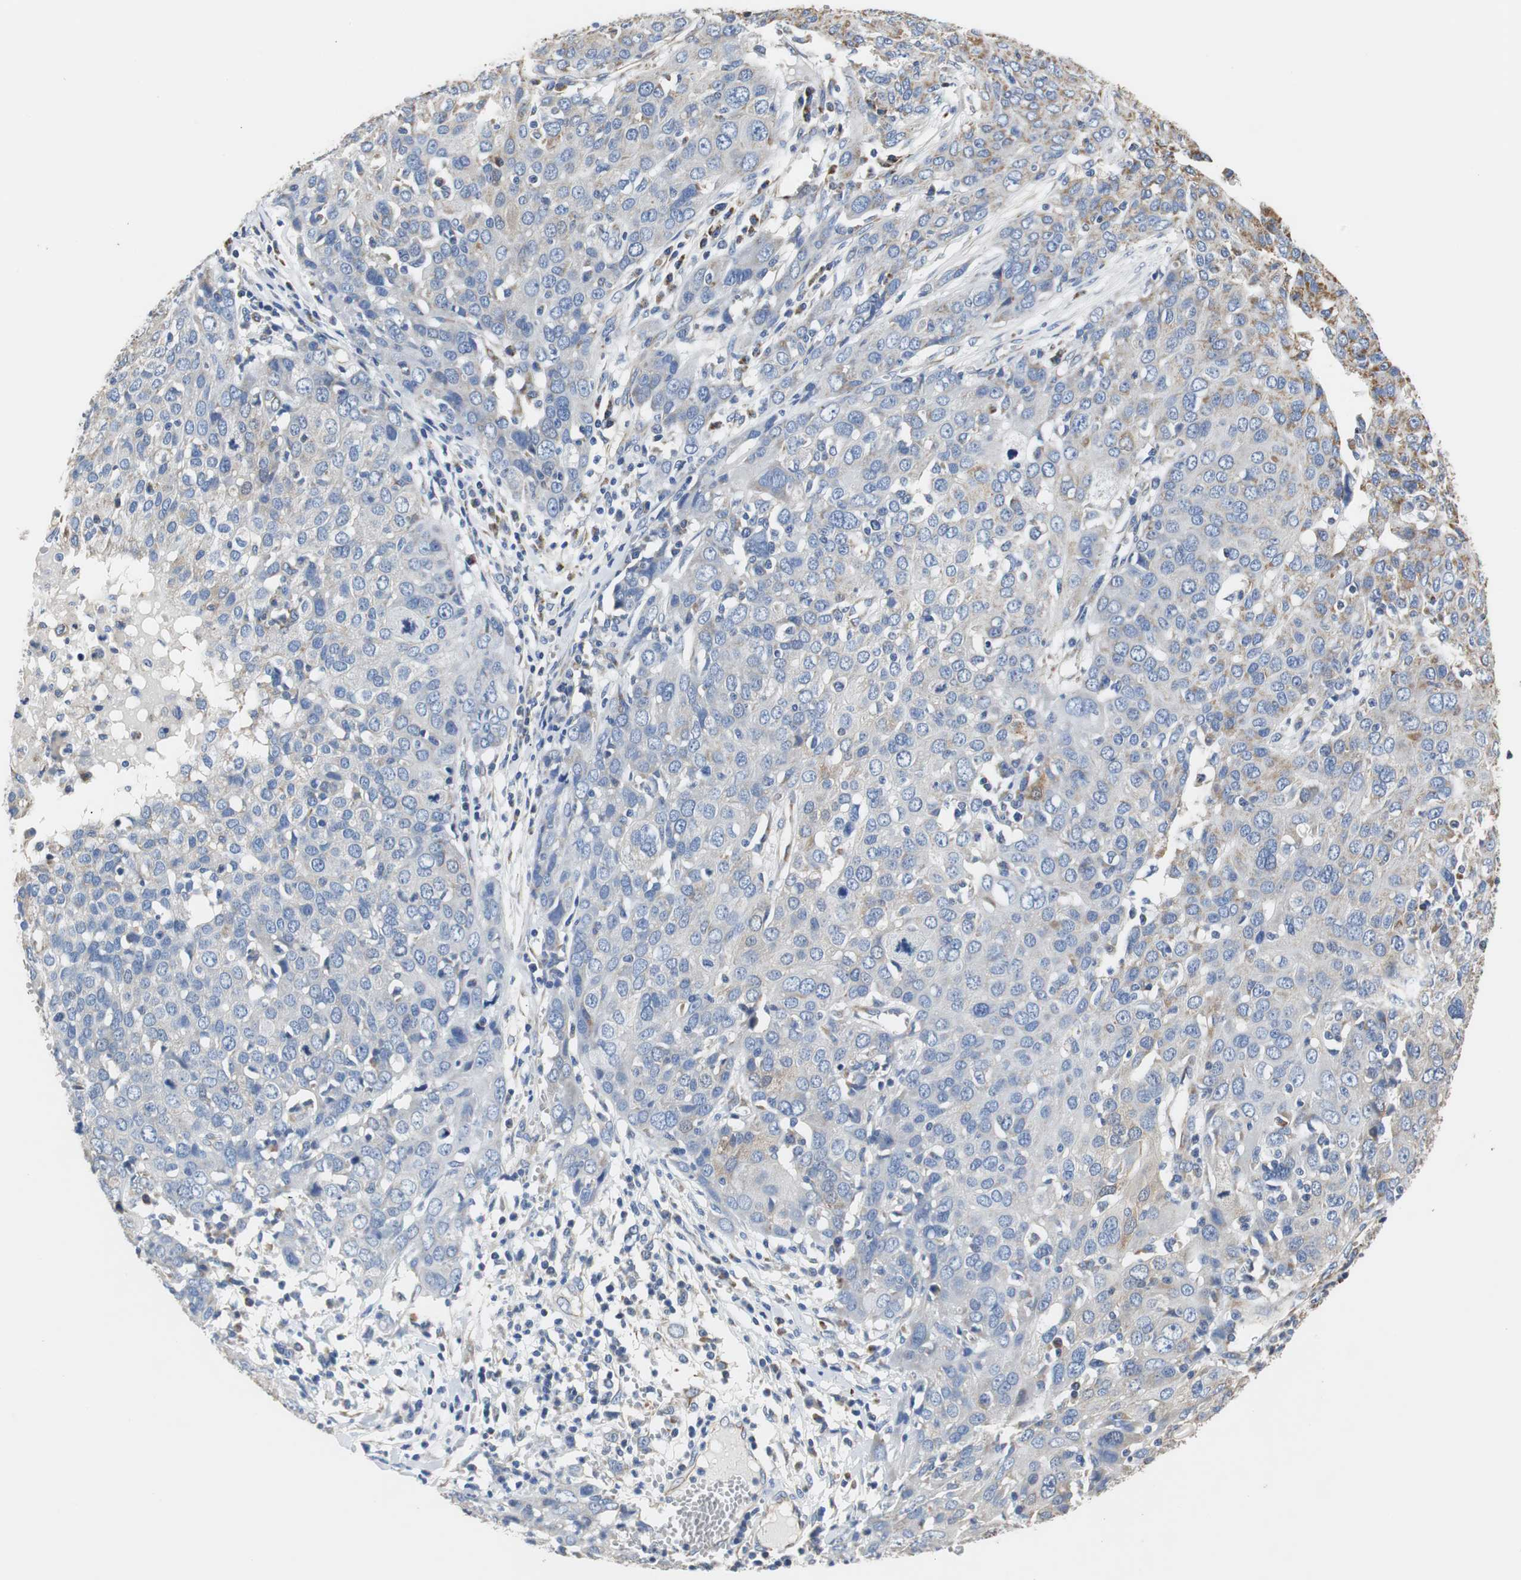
{"staining": {"intensity": "weak", "quantity": "<25%", "location": "cytoplasmic/membranous"}, "tissue": "ovarian cancer", "cell_type": "Tumor cells", "image_type": "cancer", "snomed": [{"axis": "morphology", "description": "Carcinoma, endometroid"}, {"axis": "topography", "description": "Ovary"}], "caption": "Histopathology image shows no protein expression in tumor cells of ovarian endometroid carcinoma tissue.", "gene": "PCK1", "patient": {"sex": "female", "age": 50}}